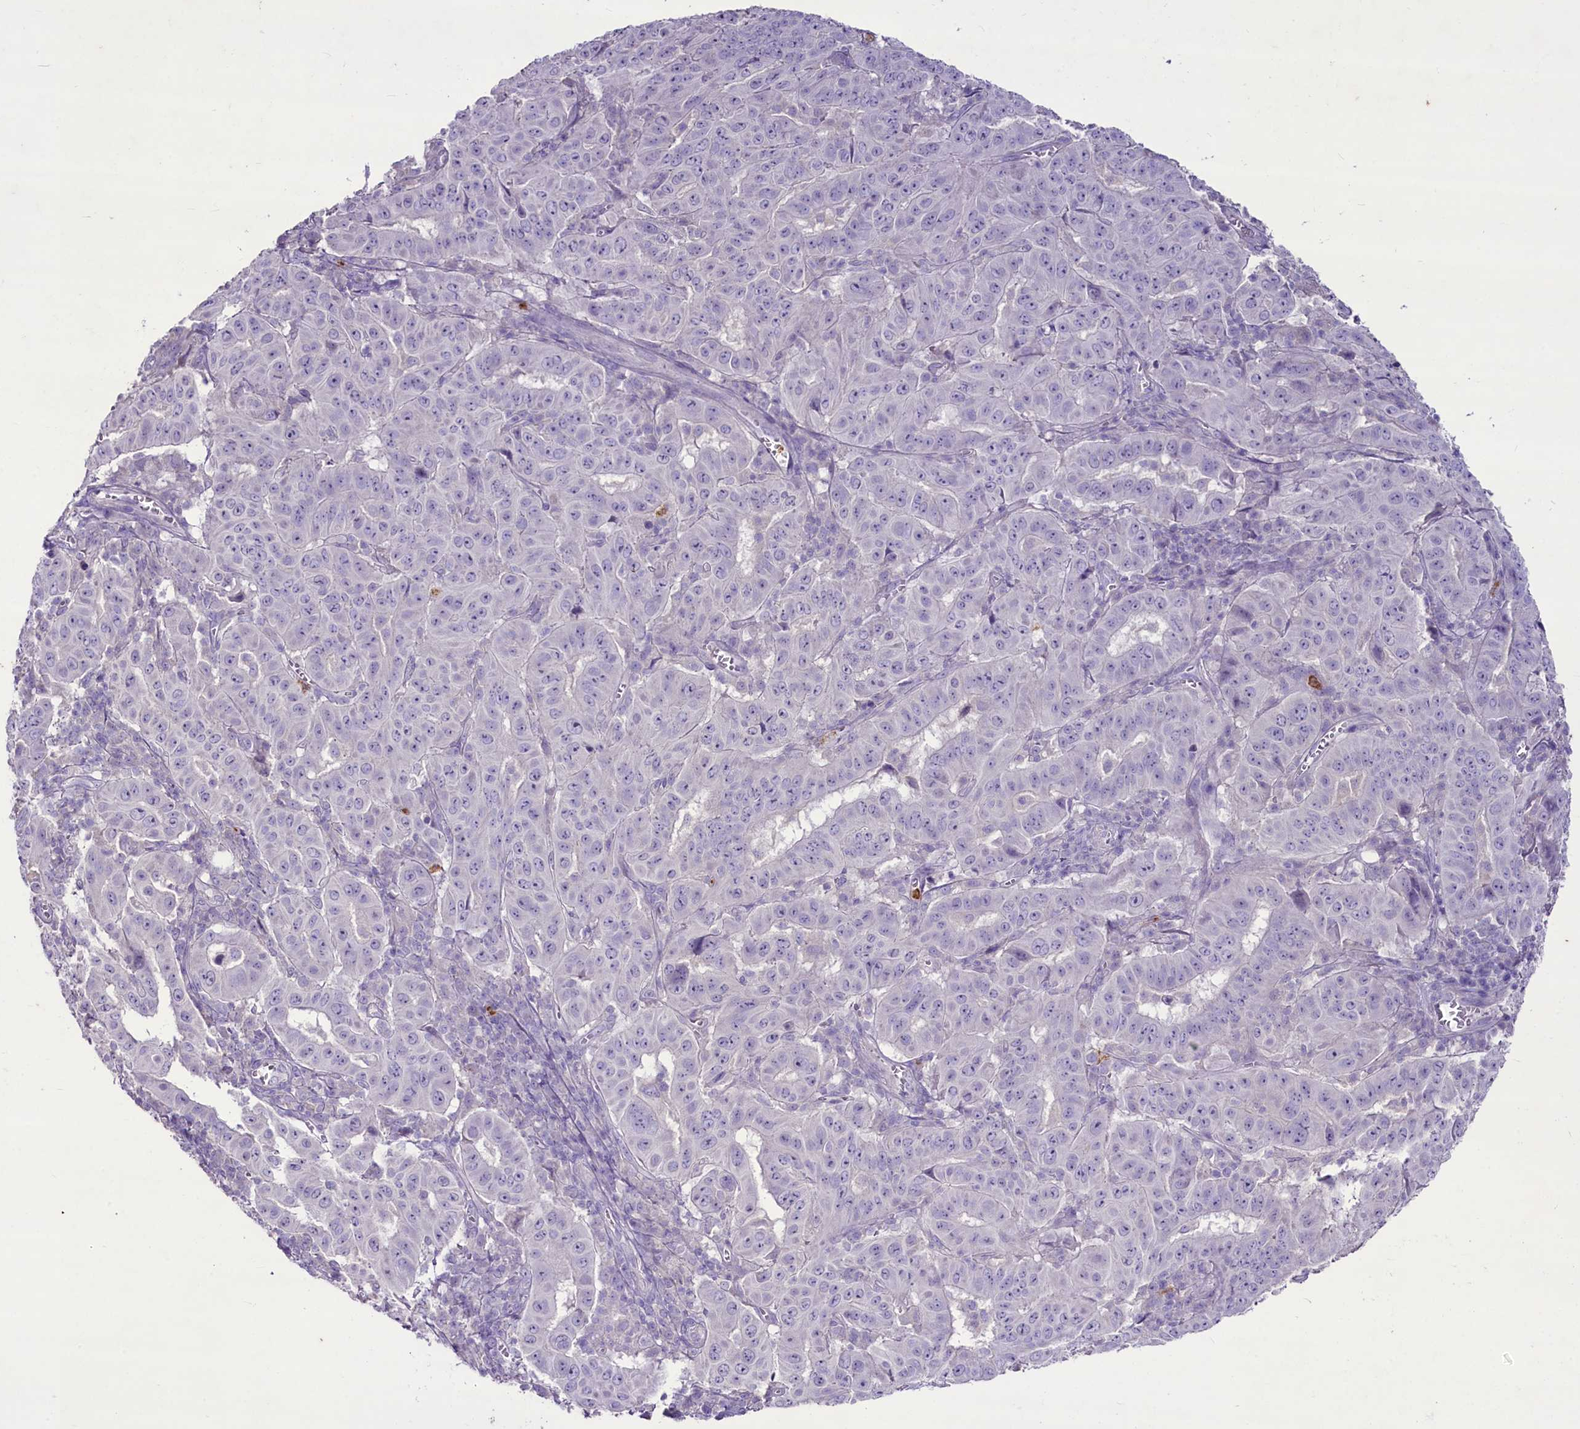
{"staining": {"intensity": "negative", "quantity": "none", "location": "none"}, "tissue": "pancreatic cancer", "cell_type": "Tumor cells", "image_type": "cancer", "snomed": [{"axis": "morphology", "description": "Adenocarcinoma, NOS"}, {"axis": "topography", "description": "Pancreas"}], "caption": "Tumor cells show no significant staining in pancreatic adenocarcinoma.", "gene": "FAM209B", "patient": {"sex": "male", "age": 63}}